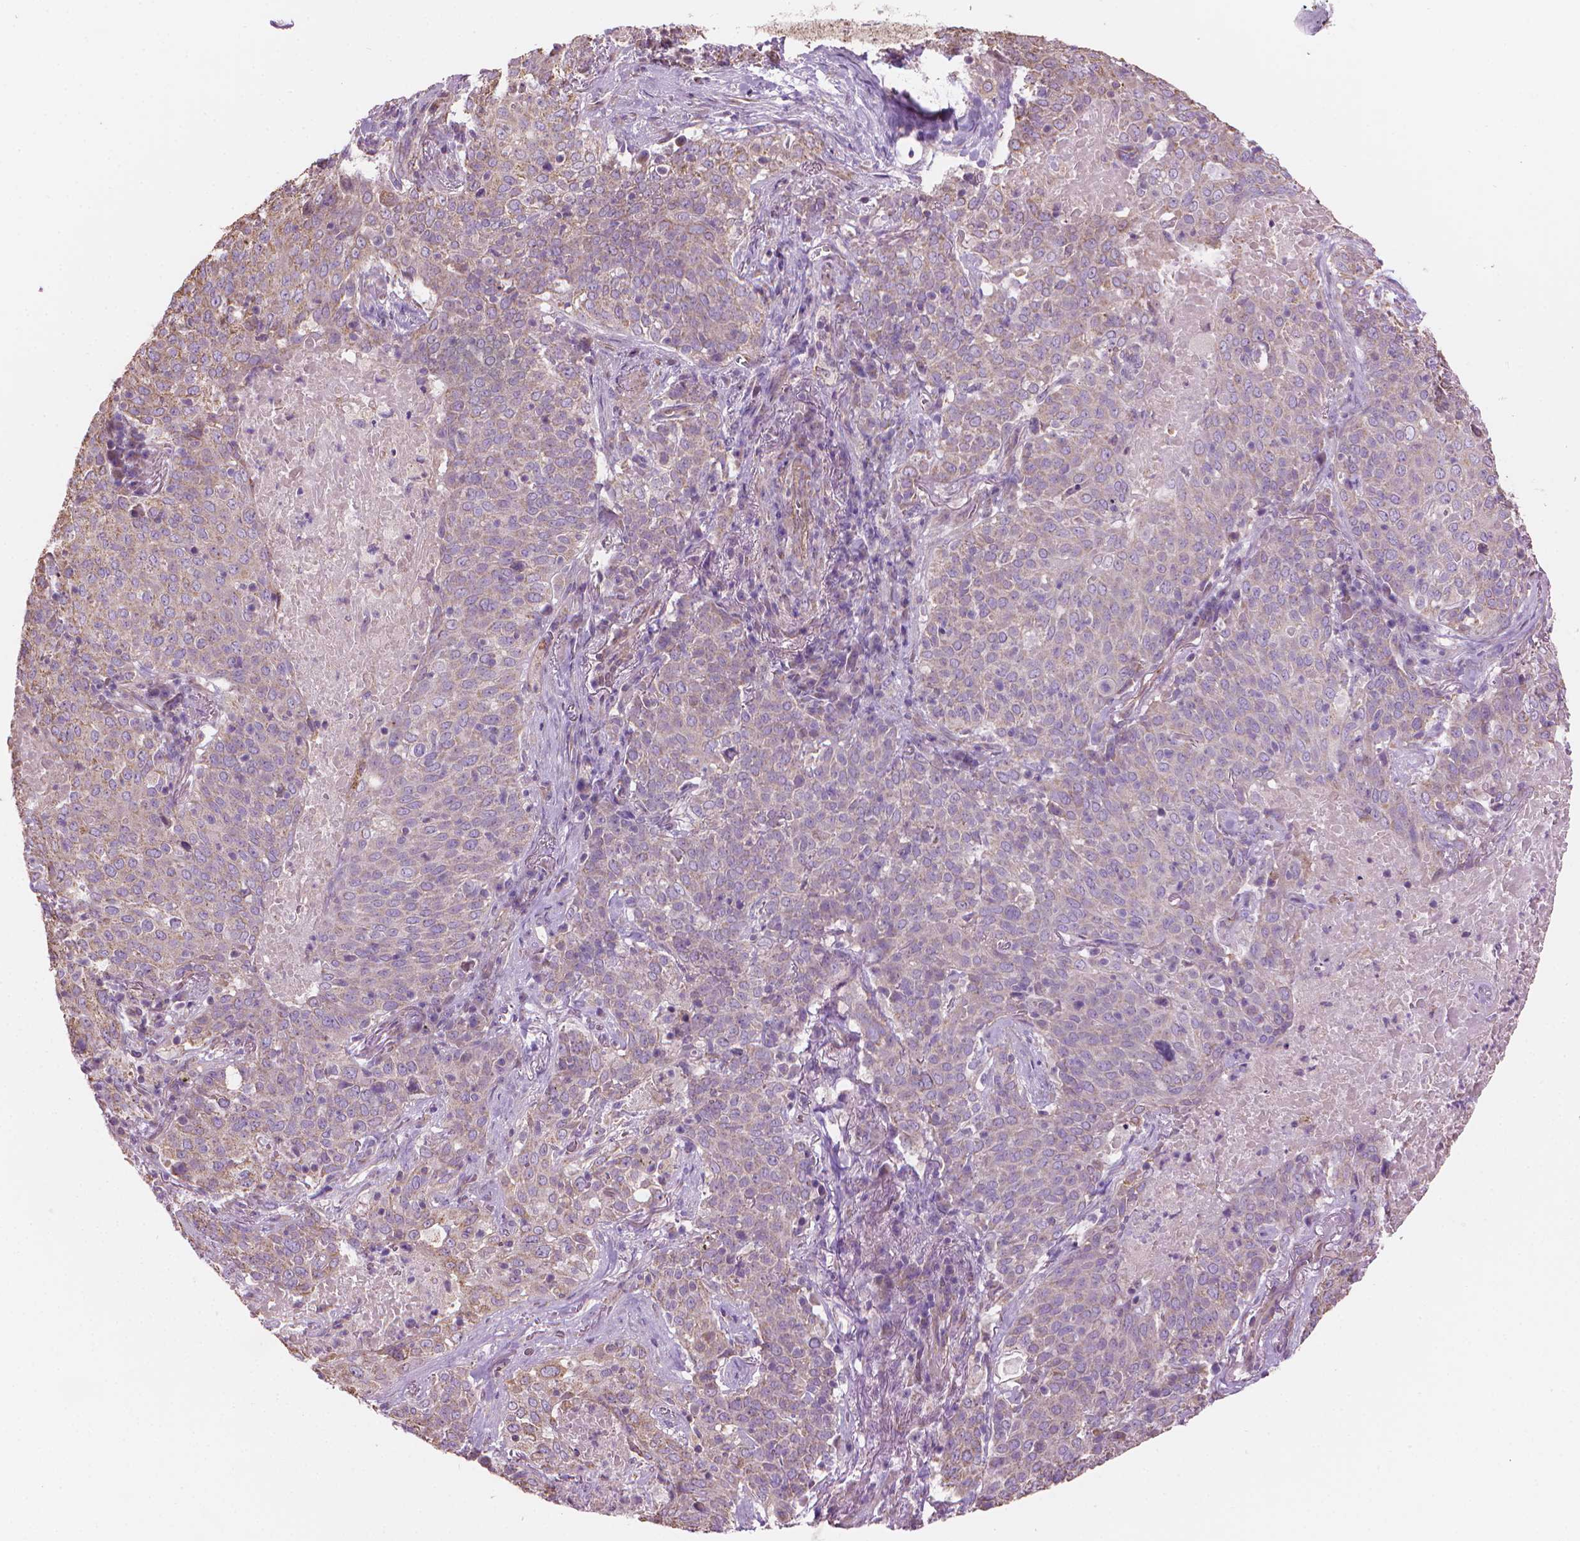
{"staining": {"intensity": "weak", "quantity": "<25%", "location": "cytoplasmic/membranous"}, "tissue": "lung cancer", "cell_type": "Tumor cells", "image_type": "cancer", "snomed": [{"axis": "morphology", "description": "Squamous cell carcinoma, NOS"}, {"axis": "topography", "description": "Lung"}], "caption": "Tumor cells are negative for brown protein staining in lung cancer.", "gene": "TTC29", "patient": {"sex": "male", "age": 82}}